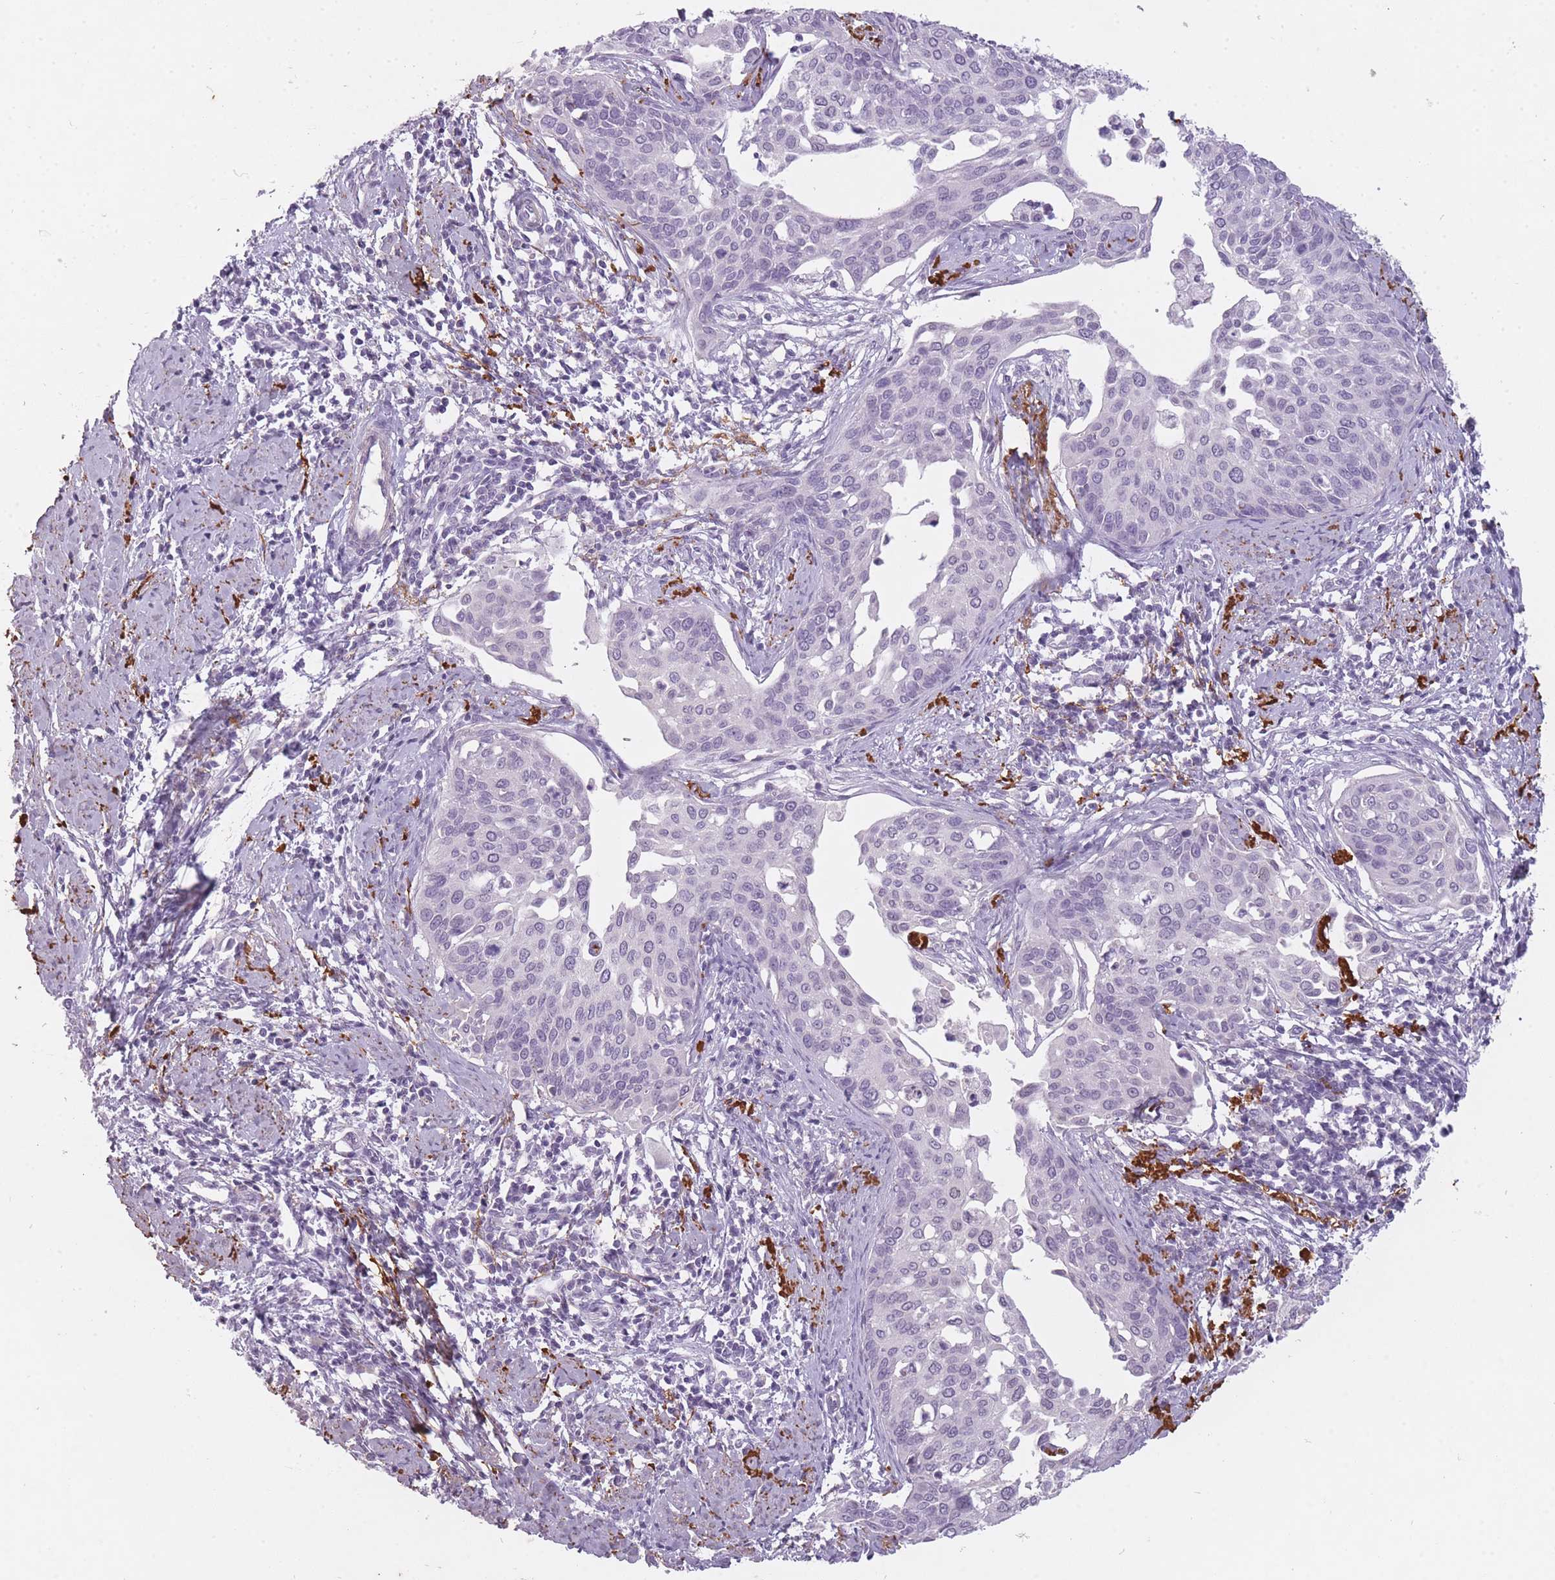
{"staining": {"intensity": "negative", "quantity": "none", "location": "none"}, "tissue": "cervical cancer", "cell_type": "Tumor cells", "image_type": "cancer", "snomed": [{"axis": "morphology", "description": "Squamous cell carcinoma, NOS"}, {"axis": "topography", "description": "Cervix"}], "caption": "Human cervical cancer (squamous cell carcinoma) stained for a protein using immunohistochemistry (IHC) shows no expression in tumor cells.", "gene": "RFX4", "patient": {"sex": "female", "age": 44}}